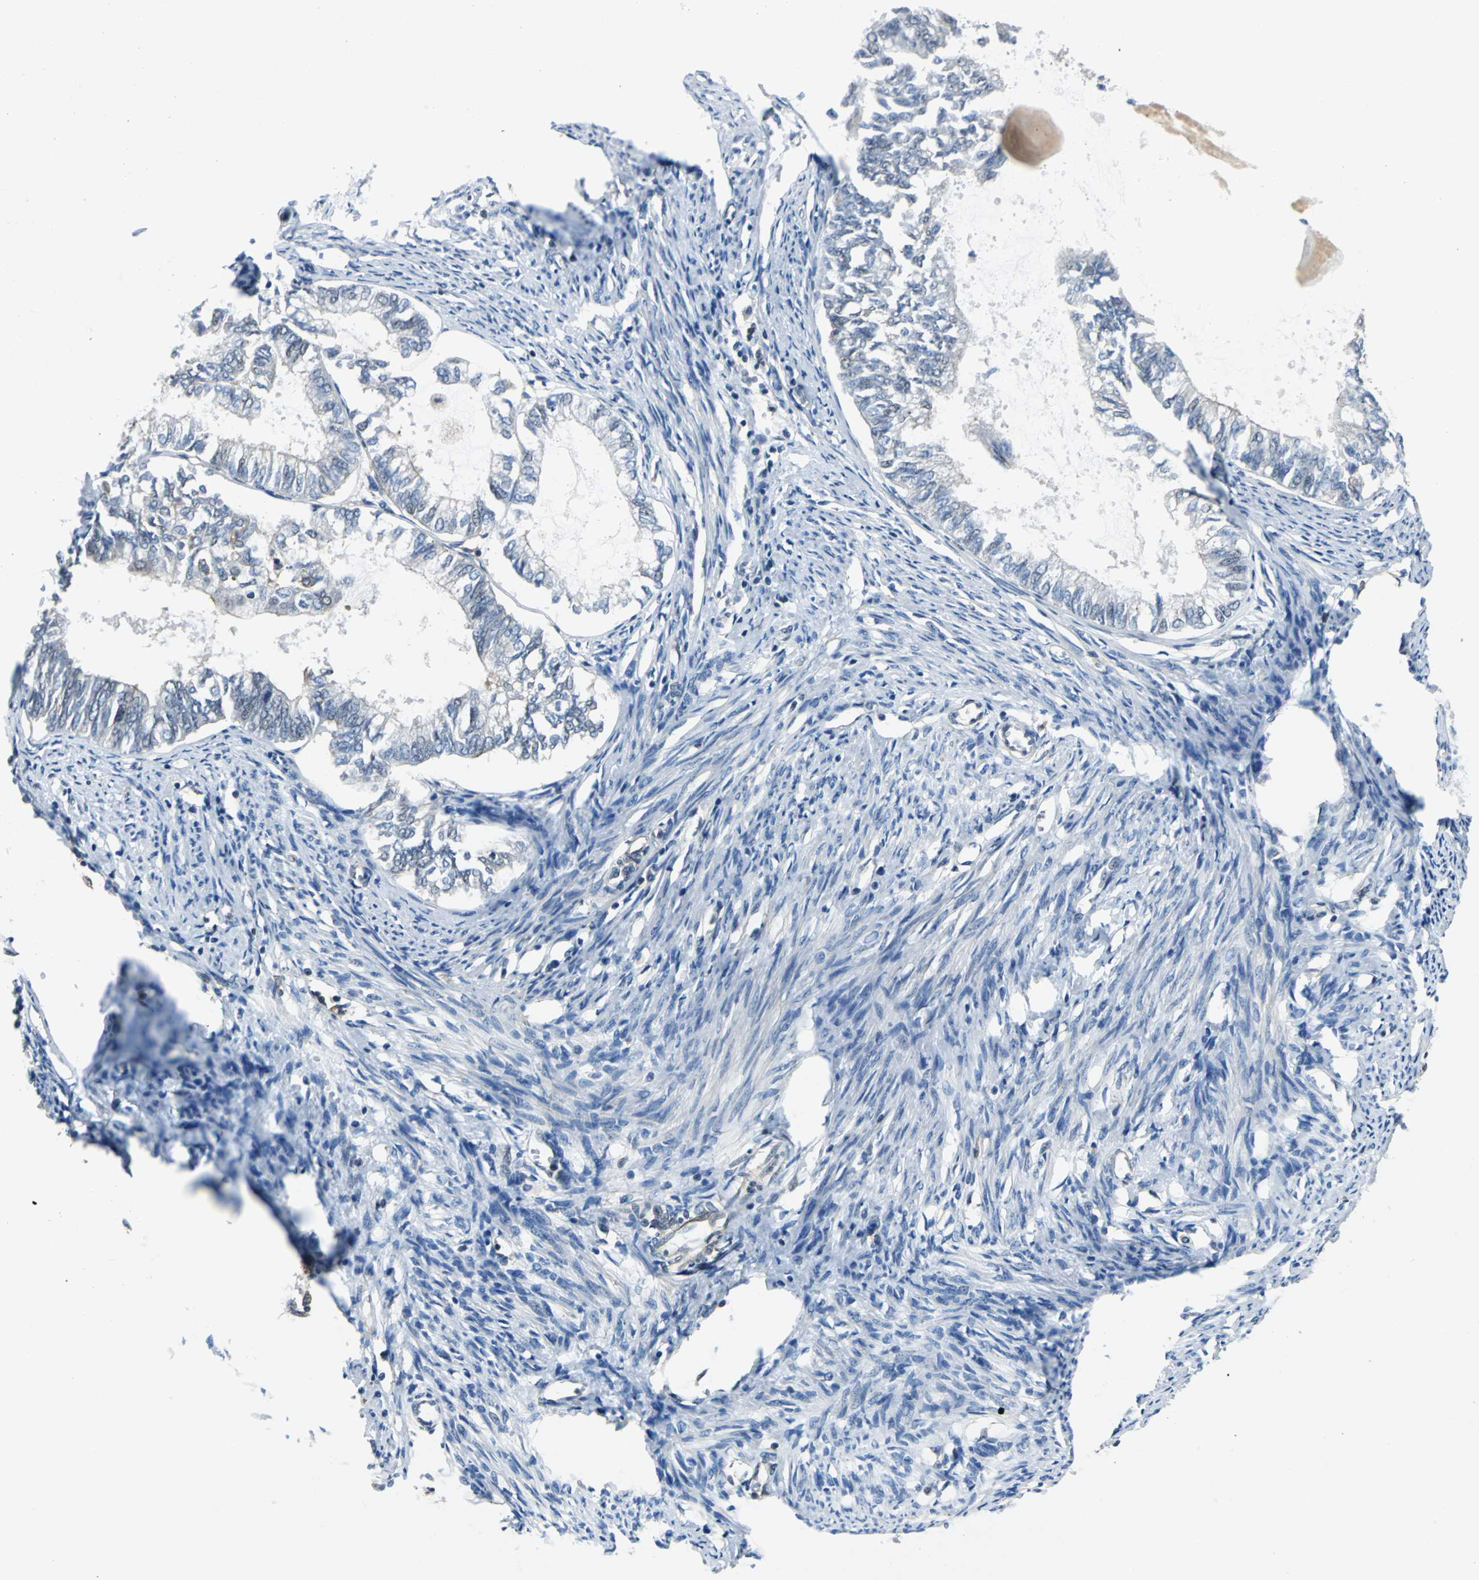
{"staining": {"intensity": "weak", "quantity": "<25%", "location": "cytoplasmic/membranous"}, "tissue": "endometrial cancer", "cell_type": "Tumor cells", "image_type": "cancer", "snomed": [{"axis": "morphology", "description": "Adenocarcinoma, NOS"}, {"axis": "topography", "description": "Endometrium"}], "caption": "Tumor cells show no significant protein expression in endometrial cancer (adenocarcinoma).", "gene": "ARPC3", "patient": {"sex": "female", "age": 86}}